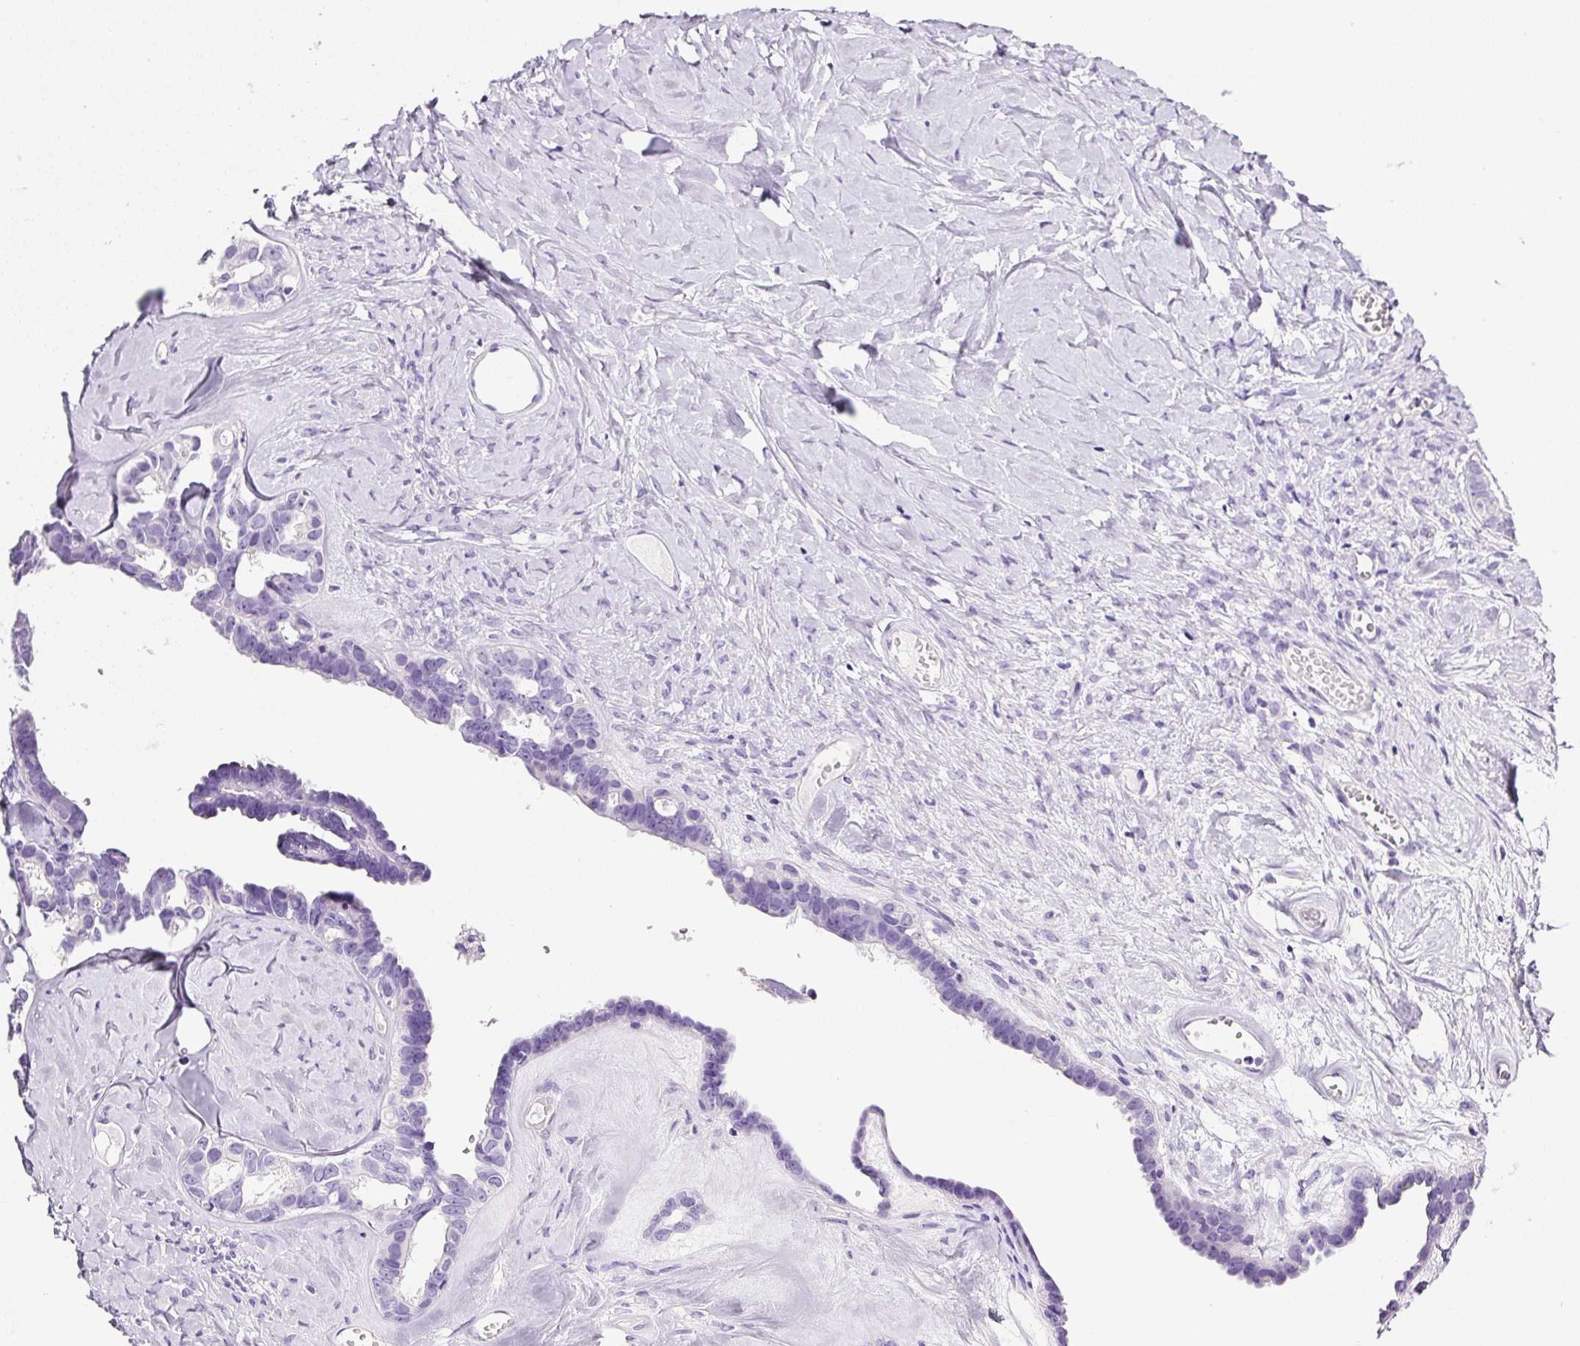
{"staining": {"intensity": "negative", "quantity": "none", "location": "none"}, "tissue": "ovarian cancer", "cell_type": "Tumor cells", "image_type": "cancer", "snomed": [{"axis": "morphology", "description": "Cystadenocarcinoma, serous, NOS"}, {"axis": "topography", "description": "Ovary"}], "caption": "This is a histopathology image of IHC staining of ovarian serous cystadenocarcinoma, which shows no staining in tumor cells.", "gene": "BSND", "patient": {"sex": "female", "age": 69}}